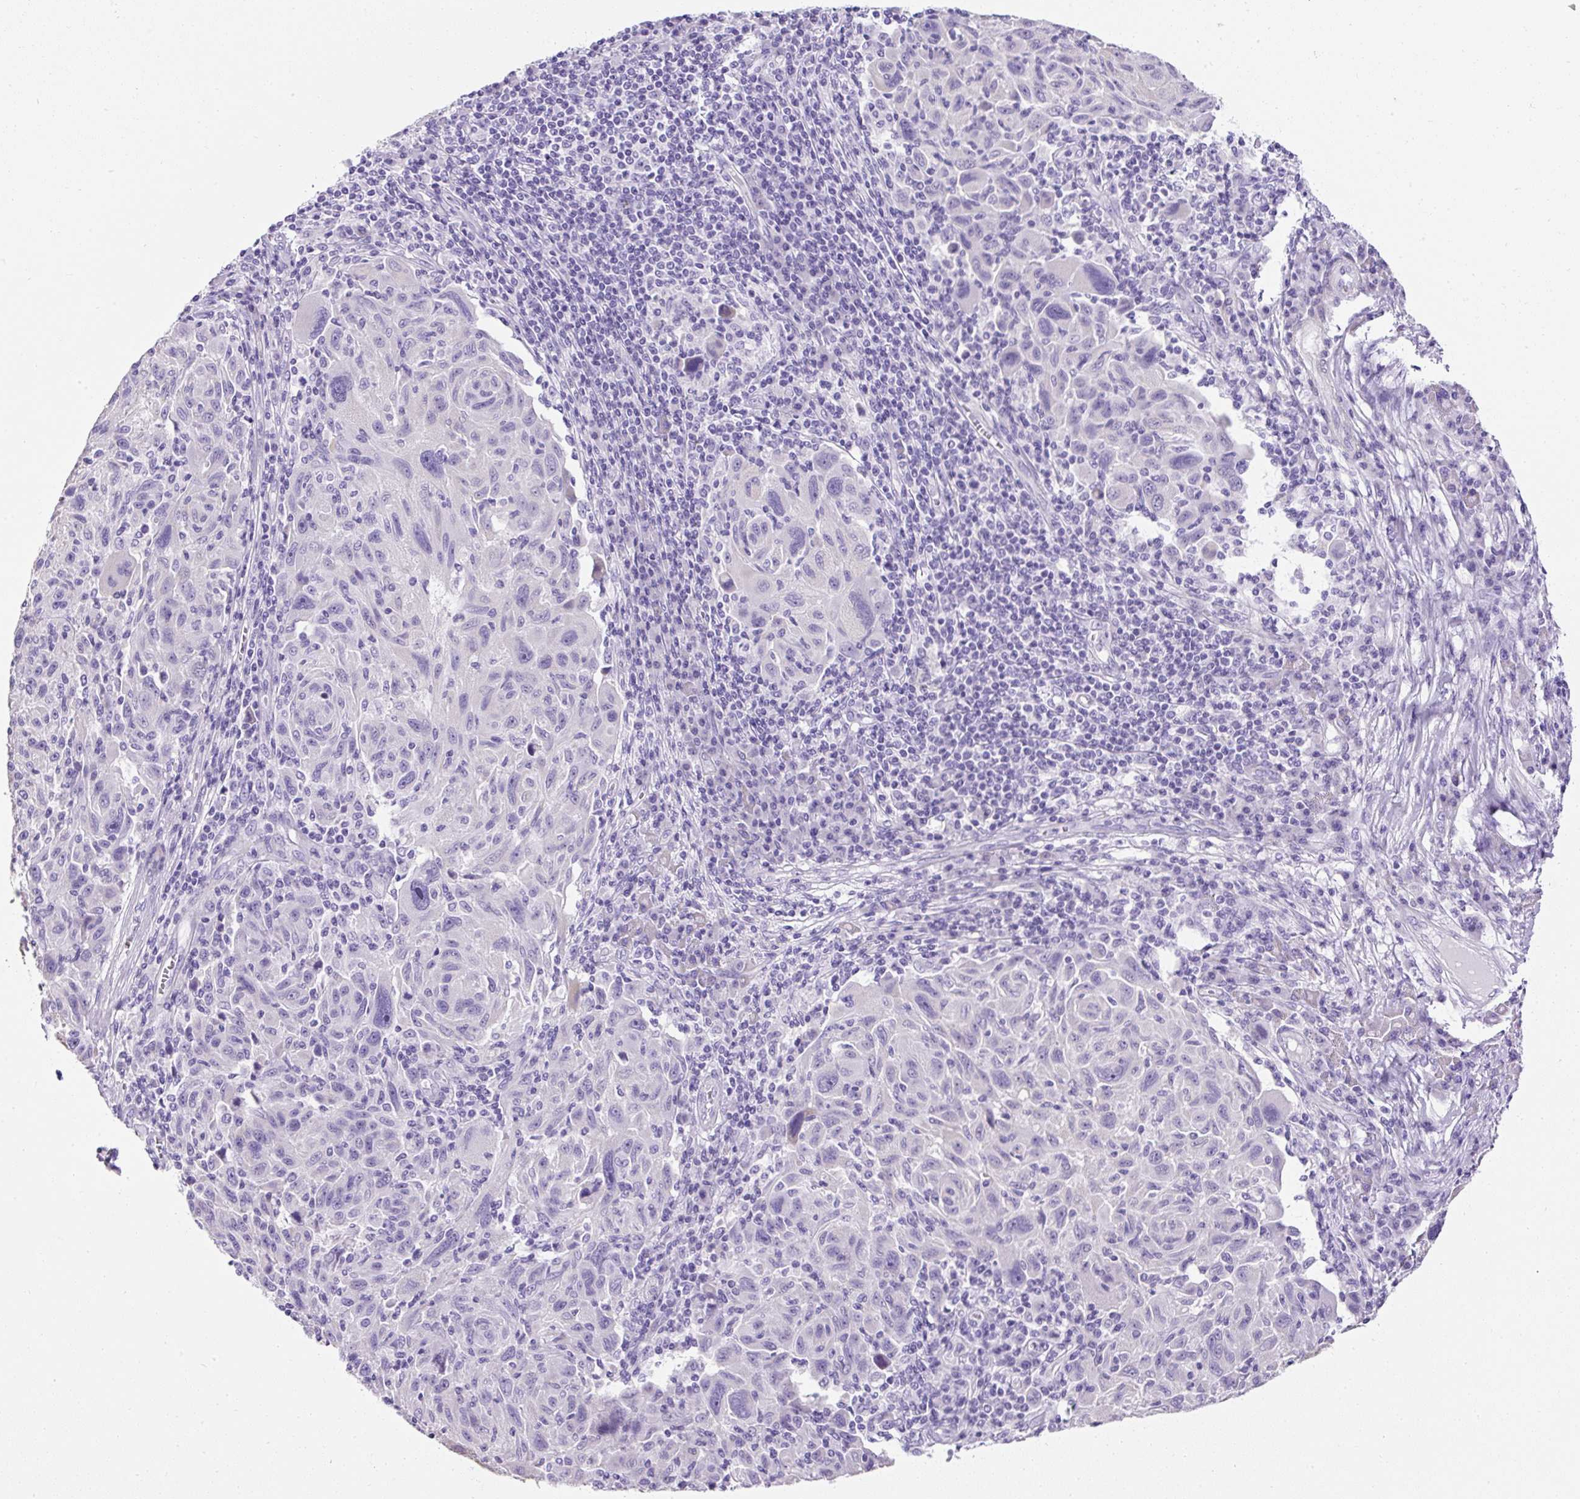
{"staining": {"intensity": "negative", "quantity": "none", "location": "none"}, "tissue": "melanoma", "cell_type": "Tumor cells", "image_type": "cancer", "snomed": [{"axis": "morphology", "description": "Malignant melanoma, NOS"}, {"axis": "topography", "description": "Skin"}], "caption": "A high-resolution photomicrograph shows immunohistochemistry (IHC) staining of malignant melanoma, which exhibits no significant positivity in tumor cells.", "gene": "C2CD4C", "patient": {"sex": "male", "age": 53}}